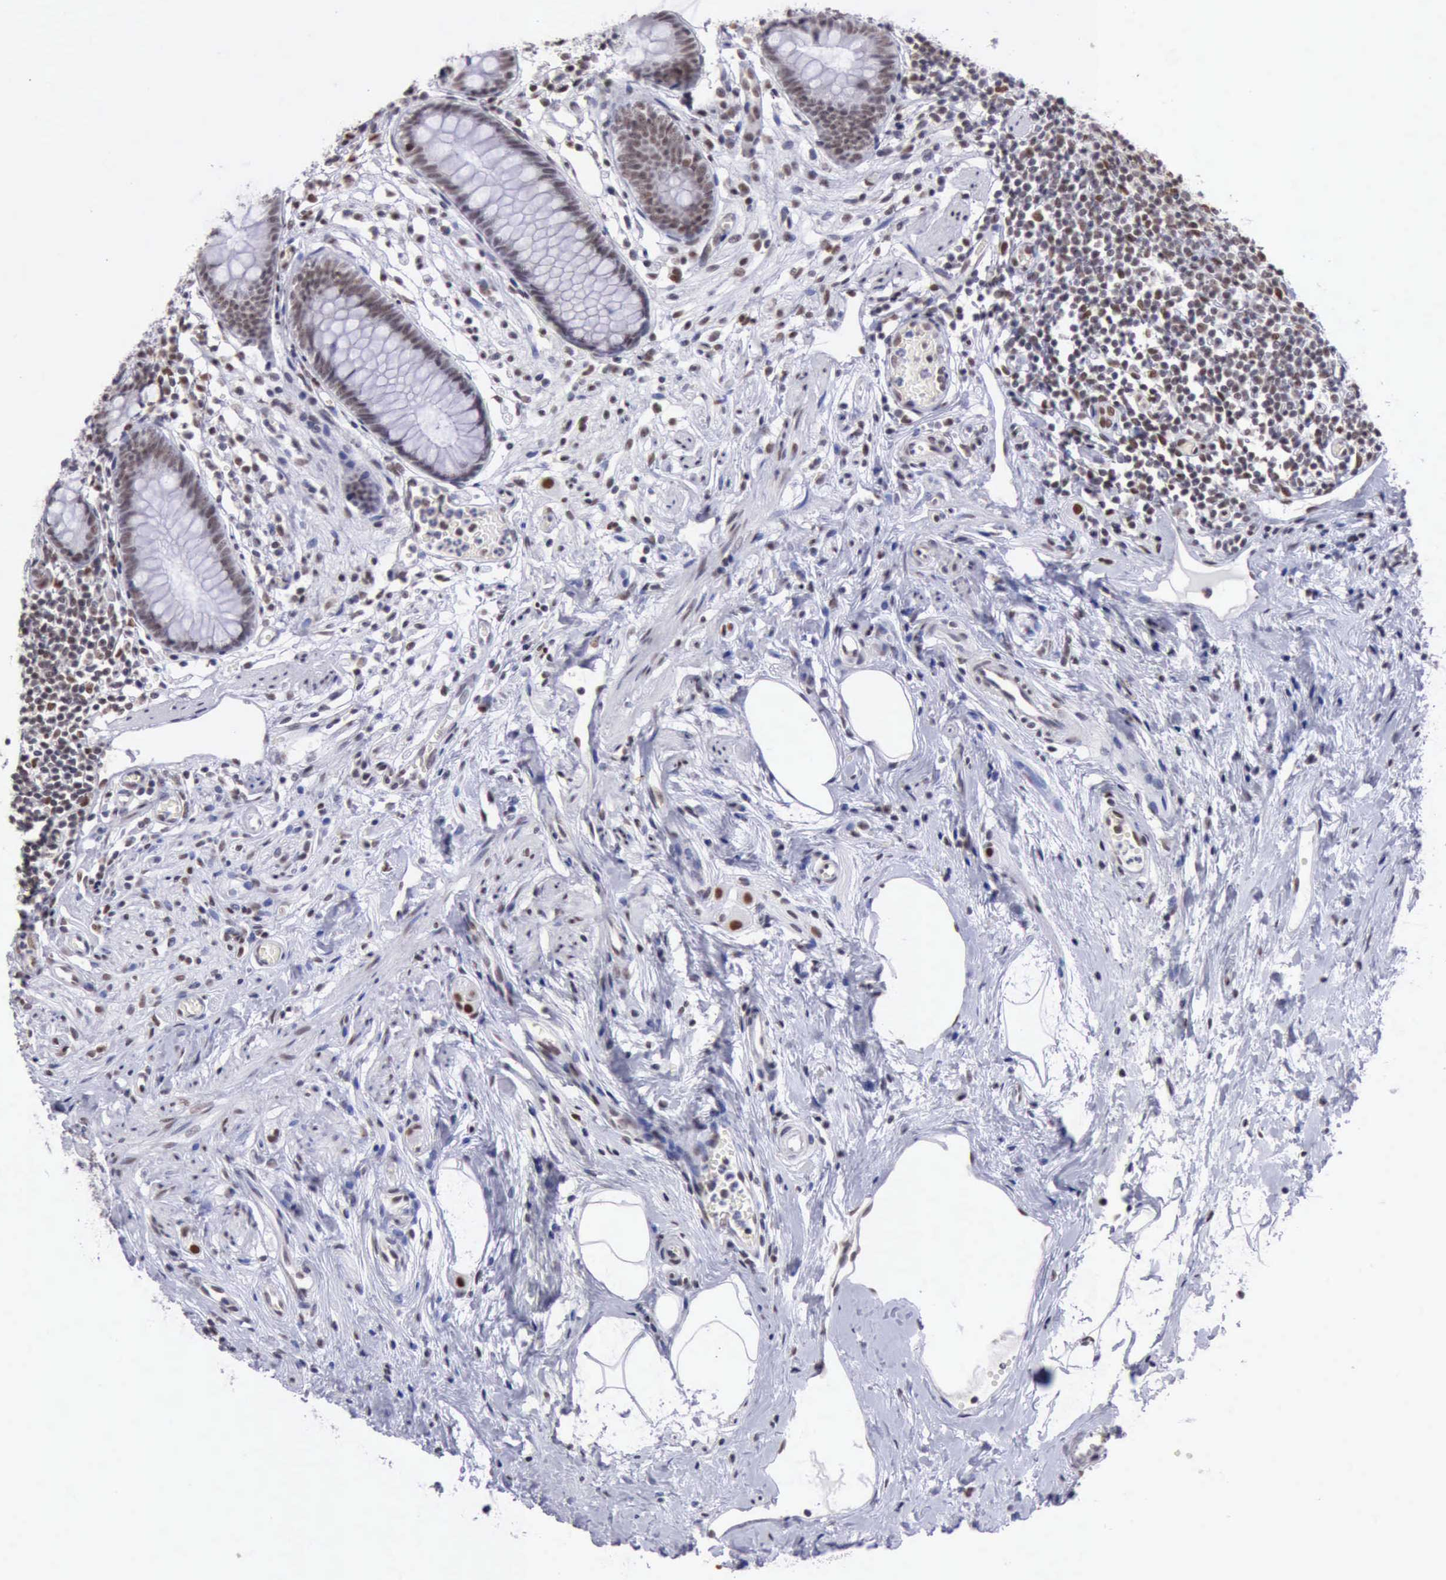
{"staining": {"intensity": "weak", "quantity": "25%-75%", "location": "nuclear"}, "tissue": "appendix", "cell_type": "Glandular cells", "image_type": "normal", "snomed": [{"axis": "morphology", "description": "Normal tissue, NOS"}, {"axis": "topography", "description": "Appendix"}], "caption": "Protein expression analysis of unremarkable appendix reveals weak nuclear staining in approximately 25%-75% of glandular cells.", "gene": "ERCC4", "patient": {"sex": "male", "age": 38}}